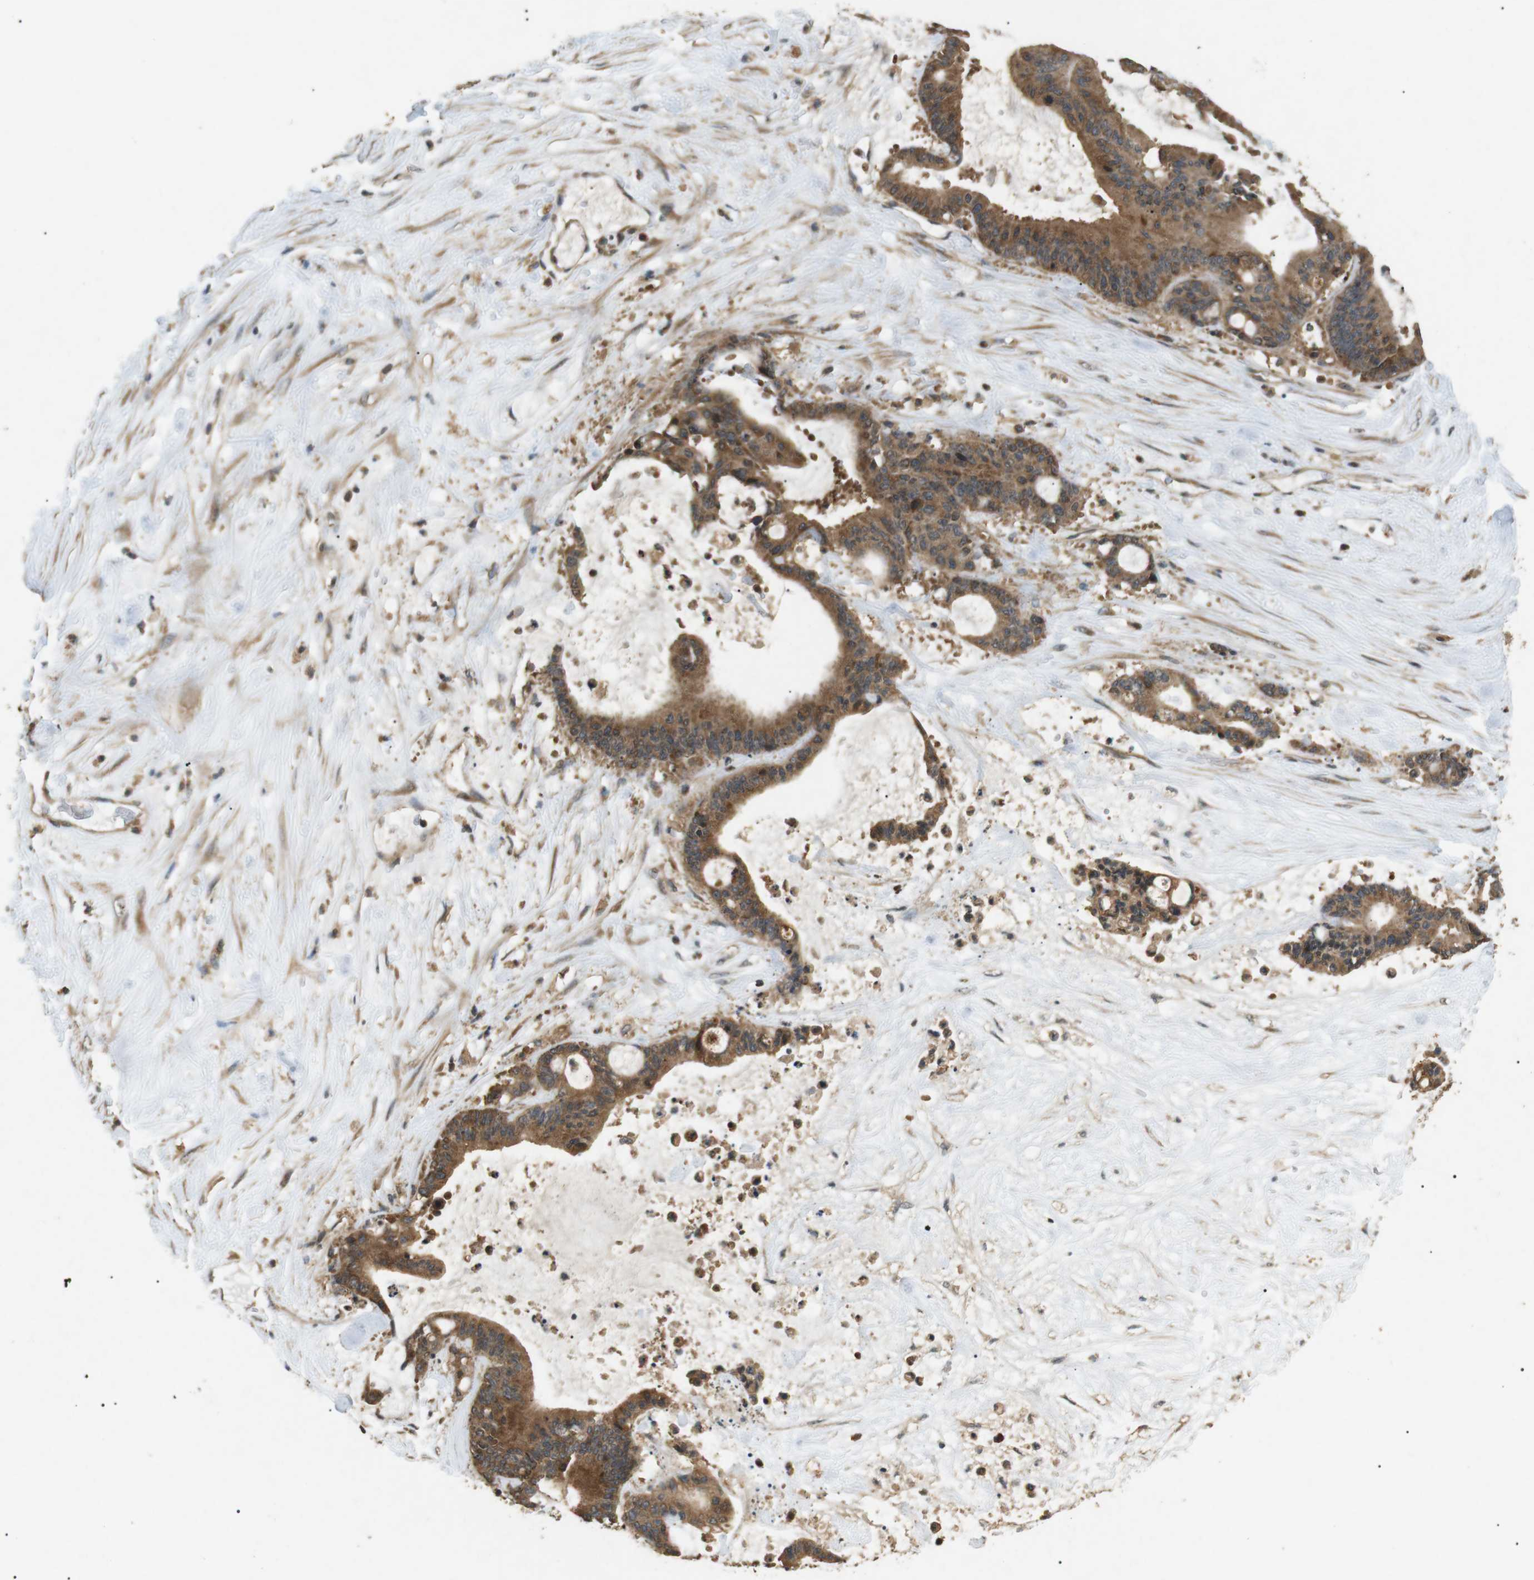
{"staining": {"intensity": "moderate", "quantity": ">75%", "location": "cytoplasmic/membranous"}, "tissue": "liver cancer", "cell_type": "Tumor cells", "image_type": "cancer", "snomed": [{"axis": "morphology", "description": "Cholangiocarcinoma"}, {"axis": "topography", "description": "Liver"}], "caption": "Cholangiocarcinoma (liver) was stained to show a protein in brown. There is medium levels of moderate cytoplasmic/membranous positivity in approximately >75% of tumor cells.", "gene": "TBC1D15", "patient": {"sex": "female", "age": 73}}